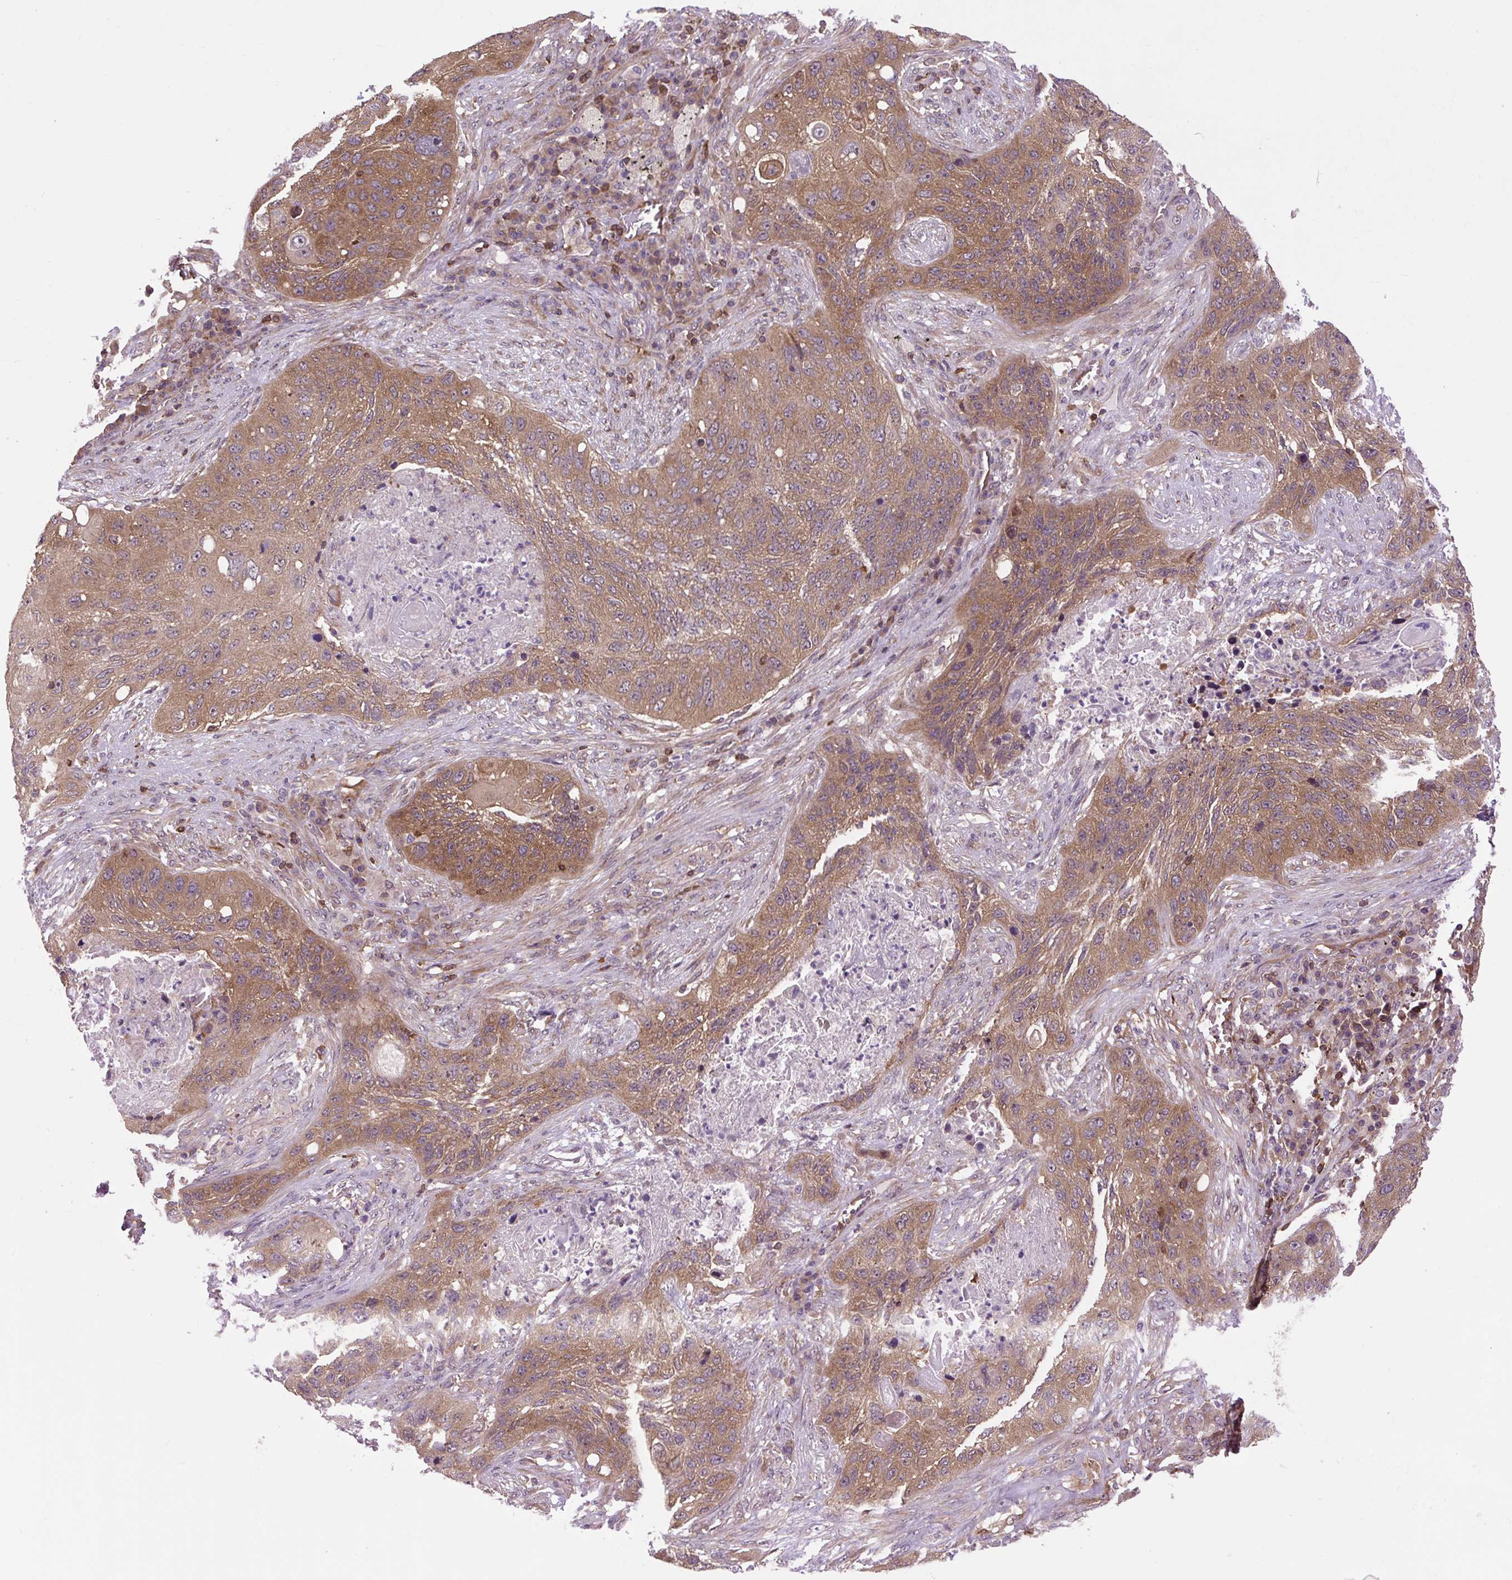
{"staining": {"intensity": "moderate", "quantity": ">75%", "location": "cytoplasmic/membranous"}, "tissue": "lung cancer", "cell_type": "Tumor cells", "image_type": "cancer", "snomed": [{"axis": "morphology", "description": "Squamous cell carcinoma, NOS"}, {"axis": "topography", "description": "Lung"}], "caption": "Immunohistochemical staining of squamous cell carcinoma (lung) exhibits medium levels of moderate cytoplasmic/membranous positivity in approximately >75% of tumor cells. The protein of interest is stained brown, and the nuclei are stained in blue (DAB IHC with brightfield microscopy, high magnification).", "gene": "PLCG1", "patient": {"sex": "female", "age": 63}}